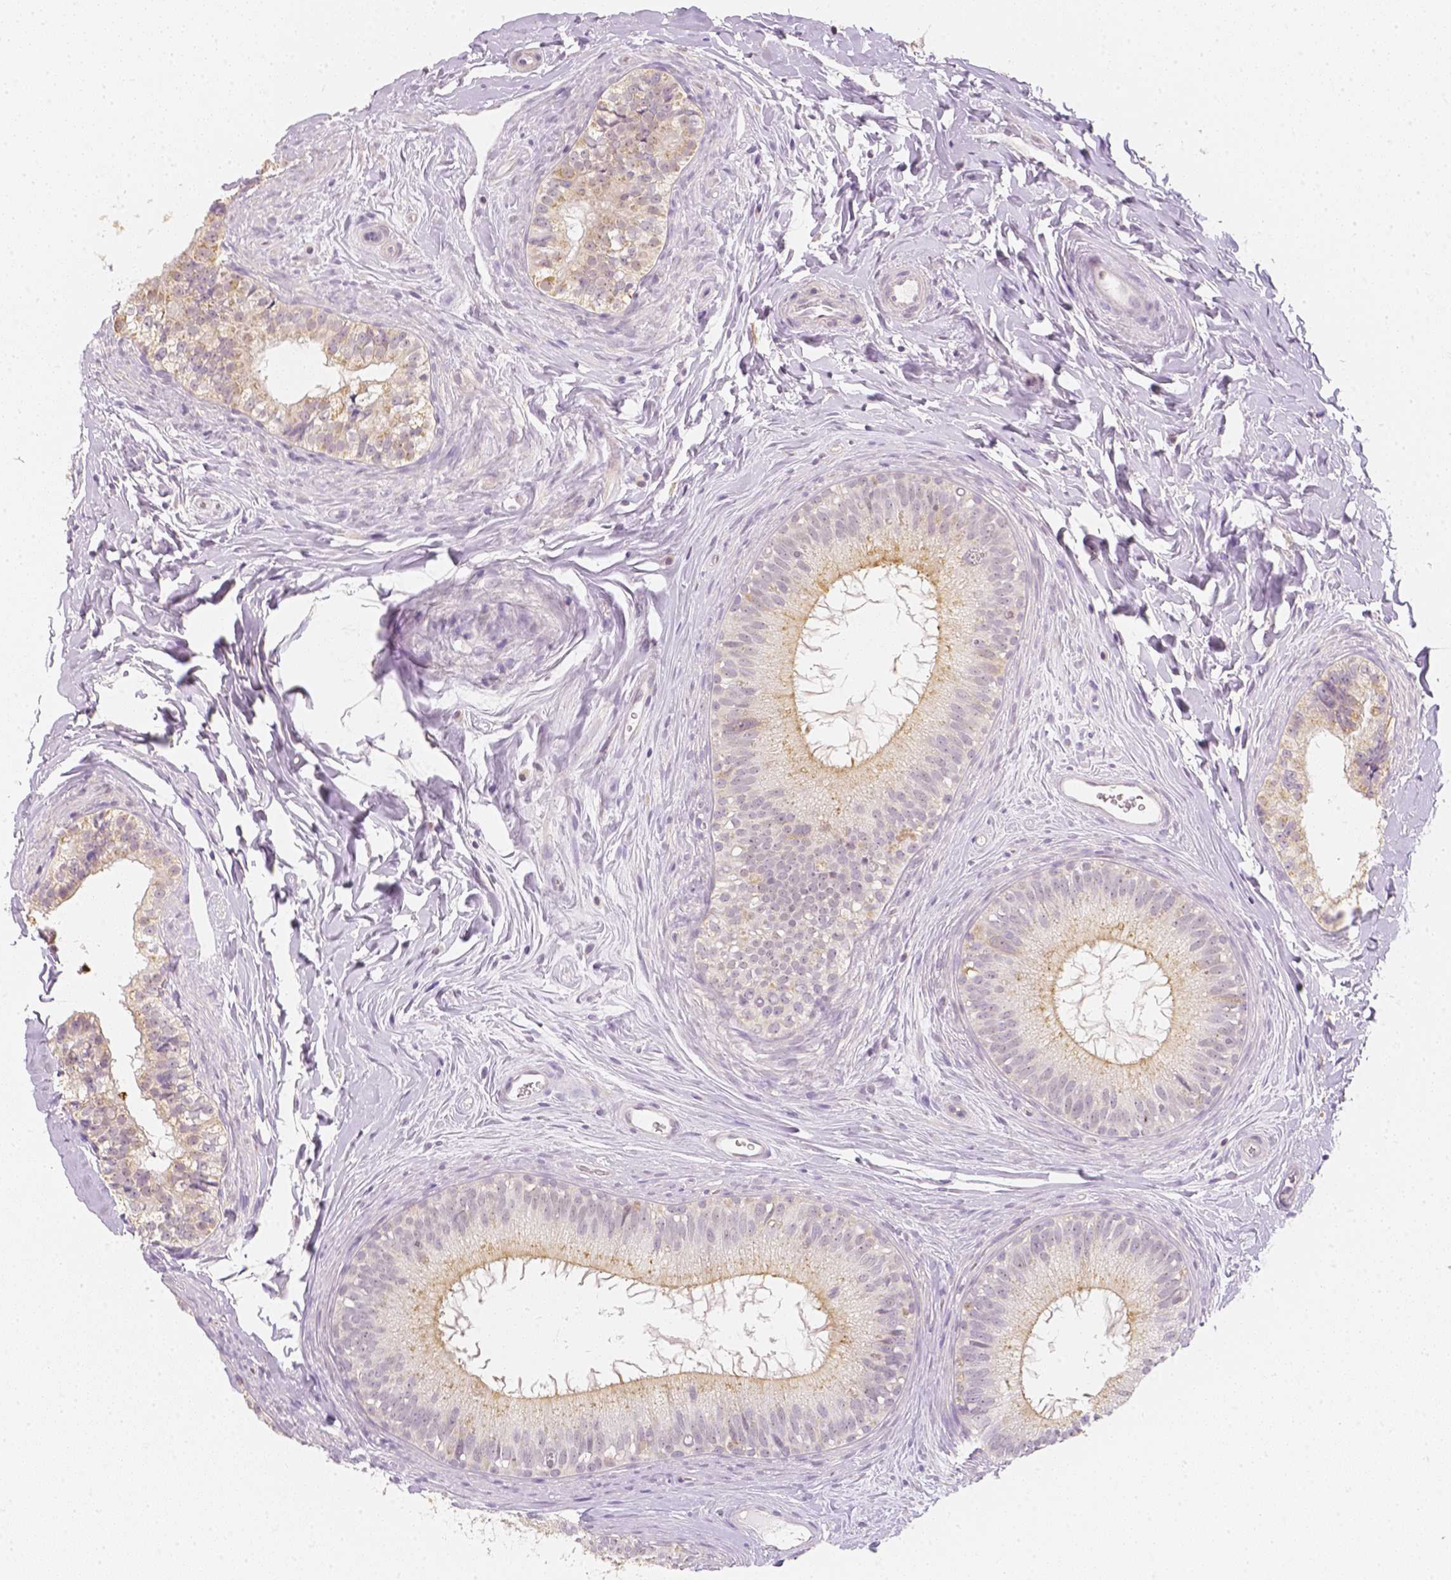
{"staining": {"intensity": "weak", "quantity": ">75%", "location": "cytoplasmic/membranous"}, "tissue": "epididymis", "cell_type": "Glandular cells", "image_type": "normal", "snomed": [{"axis": "morphology", "description": "Normal tissue, NOS"}, {"axis": "topography", "description": "Epididymis"}], "caption": "High-magnification brightfield microscopy of benign epididymis stained with DAB (brown) and counterstained with hematoxylin (blue). glandular cells exhibit weak cytoplasmic/membranous staining is appreciated in about>75% of cells. (Stains: DAB in brown, nuclei in blue, Microscopy: brightfield microscopy at high magnification).", "gene": "NVL", "patient": {"sex": "male", "age": 44}}